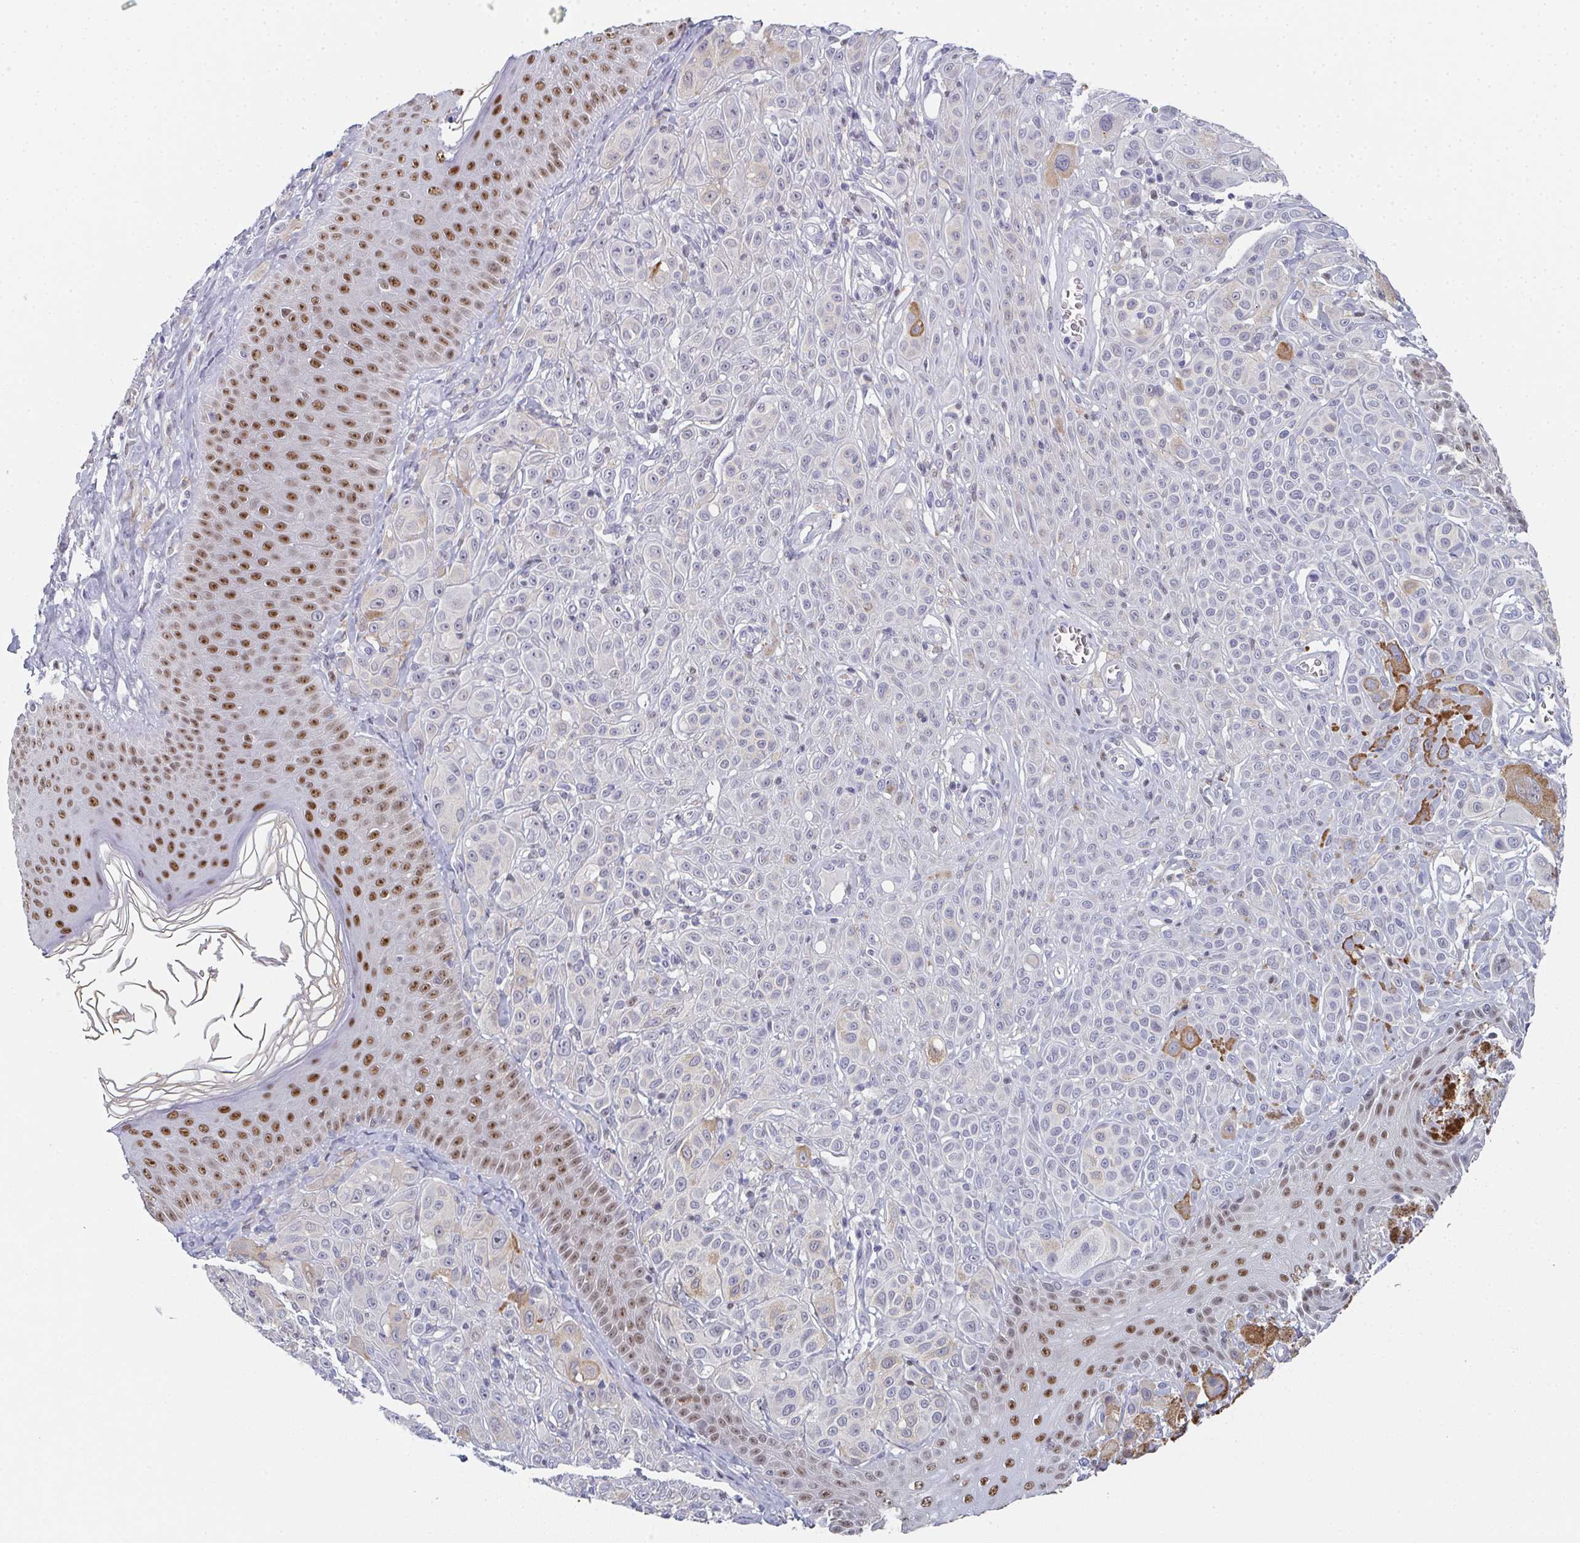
{"staining": {"intensity": "negative", "quantity": "none", "location": "none"}, "tissue": "melanoma", "cell_type": "Tumor cells", "image_type": "cancer", "snomed": [{"axis": "morphology", "description": "Malignant melanoma, NOS"}, {"axis": "topography", "description": "Skin"}], "caption": "Tumor cells show no significant protein staining in malignant melanoma.", "gene": "PYCR3", "patient": {"sex": "male", "age": 67}}